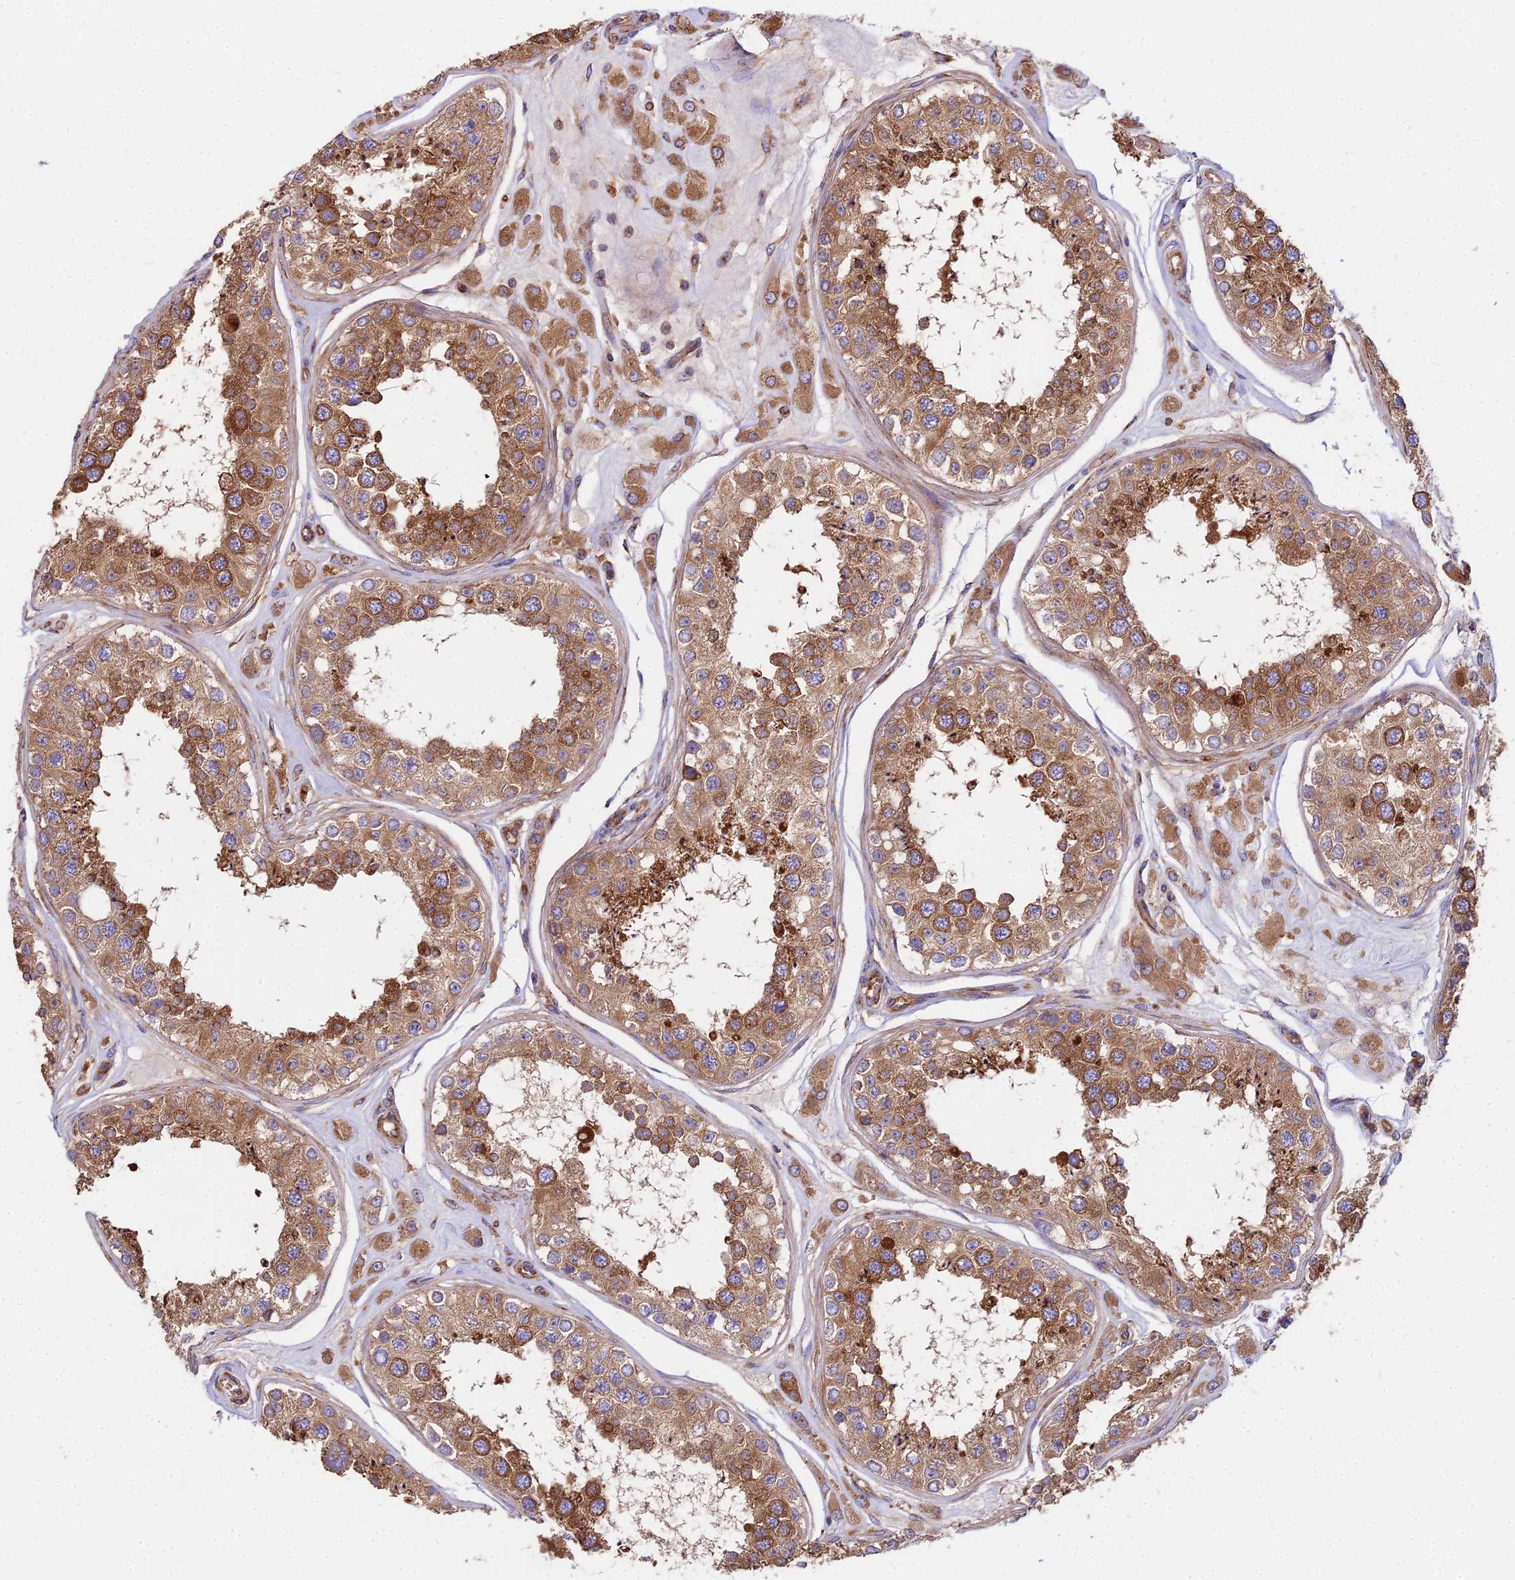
{"staining": {"intensity": "strong", "quantity": ">75%", "location": "cytoplasmic/membranous"}, "tissue": "testis", "cell_type": "Cells in seminiferous ducts", "image_type": "normal", "snomed": [{"axis": "morphology", "description": "Normal tissue, NOS"}, {"axis": "topography", "description": "Testis"}], "caption": "A high amount of strong cytoplasmic/membranous positivity is present in approximately >75% of cells in seminiferous ducts in normal testis.", "gene": "DCTN3", "patient": {"sex": "male", "age": 25}}